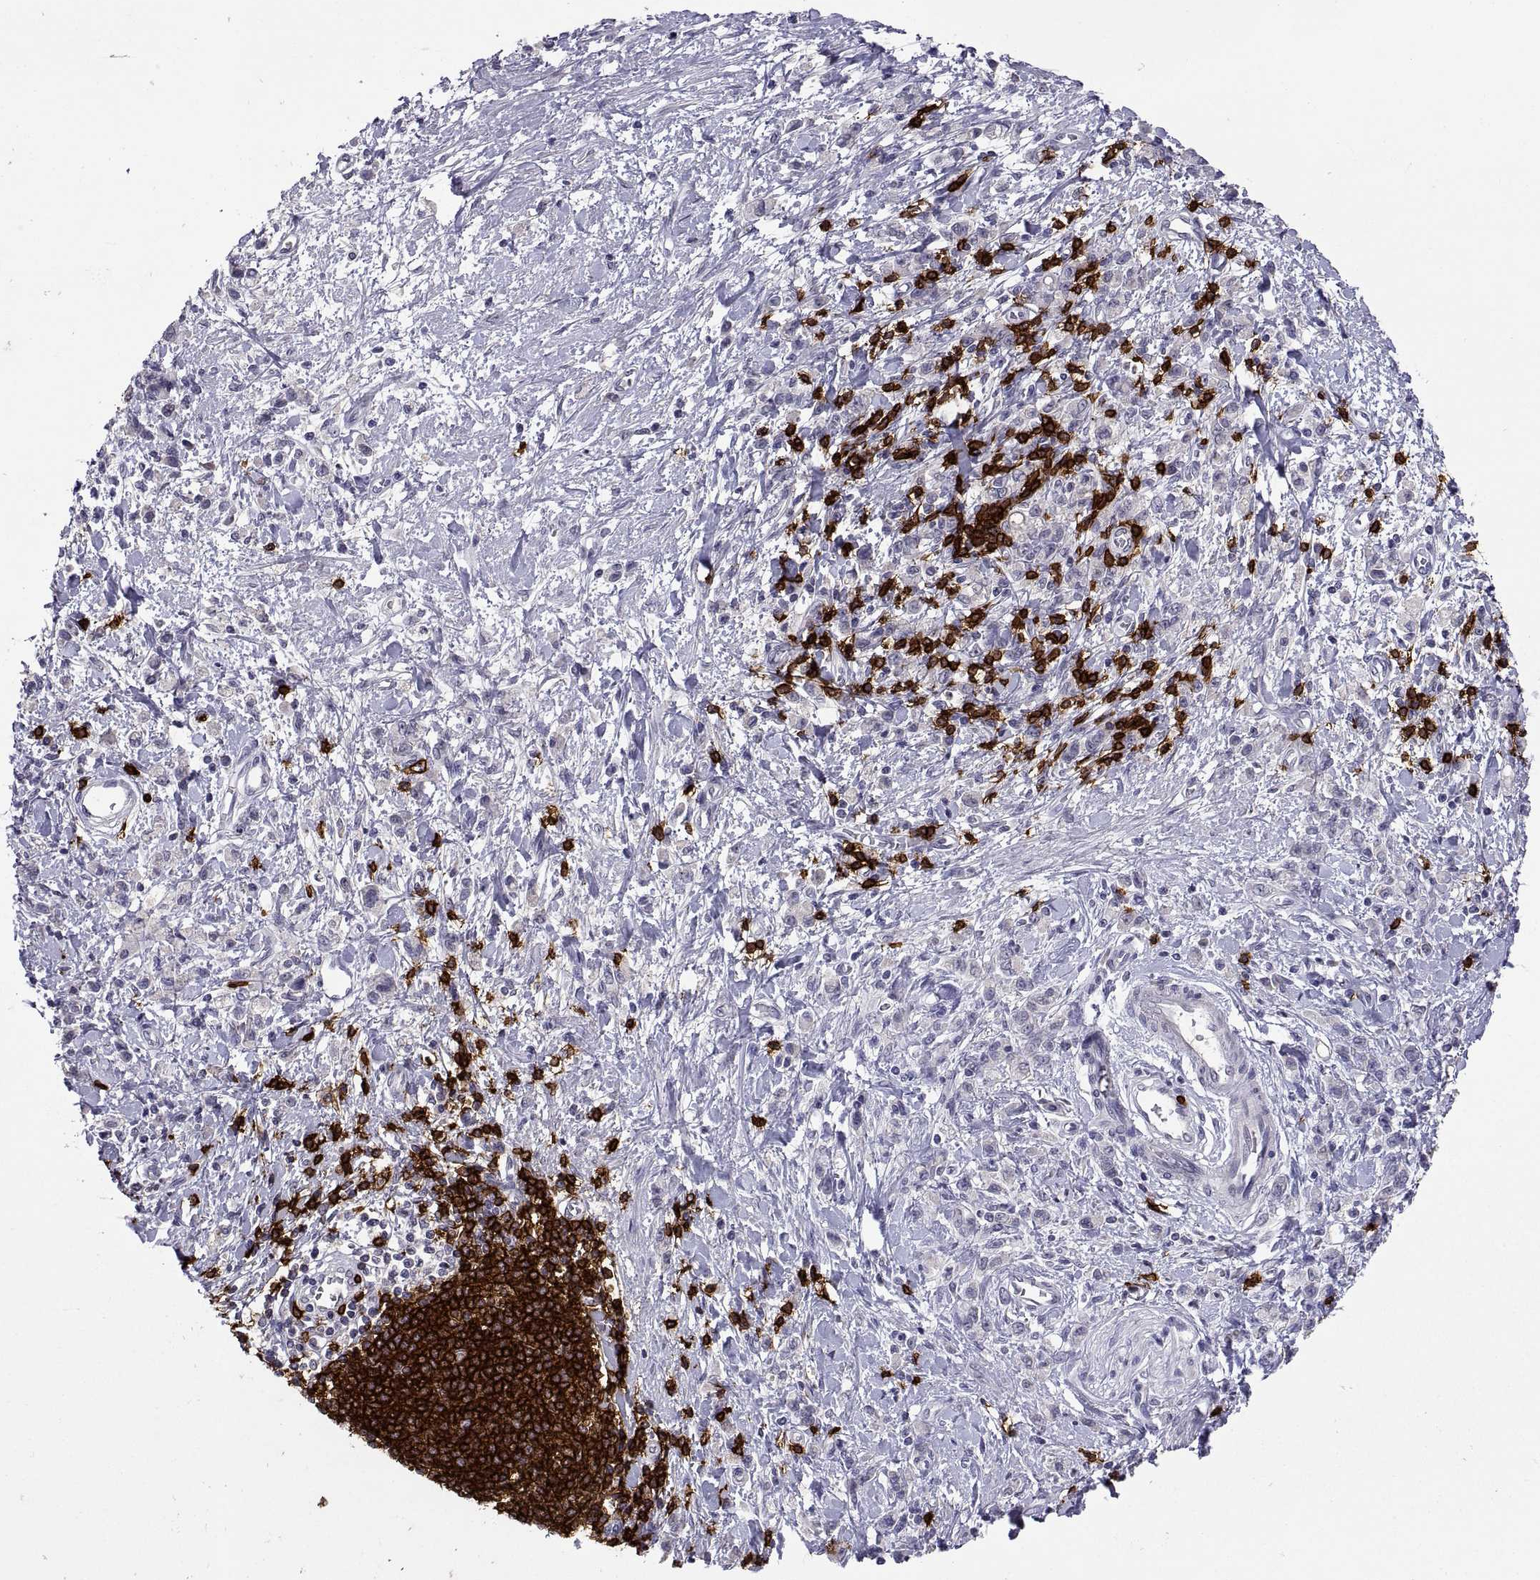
{"staining": {"intensity": "negative", "quantity": "none", "location": "none"}, "tissue": "stomach cancer", "cell_type": "Tumor cells", "image_type": "cancer", "snomed": [{"axis": "morphology", "description": "Adenocarcinoma, NOS"}, {"axis": "topography", "description": "Stomach"}], "caption": "A high-resolution image shows IHC staining of stomach cancer, which shows no significant staining in tumor cells.", "gene": "MS4A1", "patient": {"sex": "male", "age": 77}}